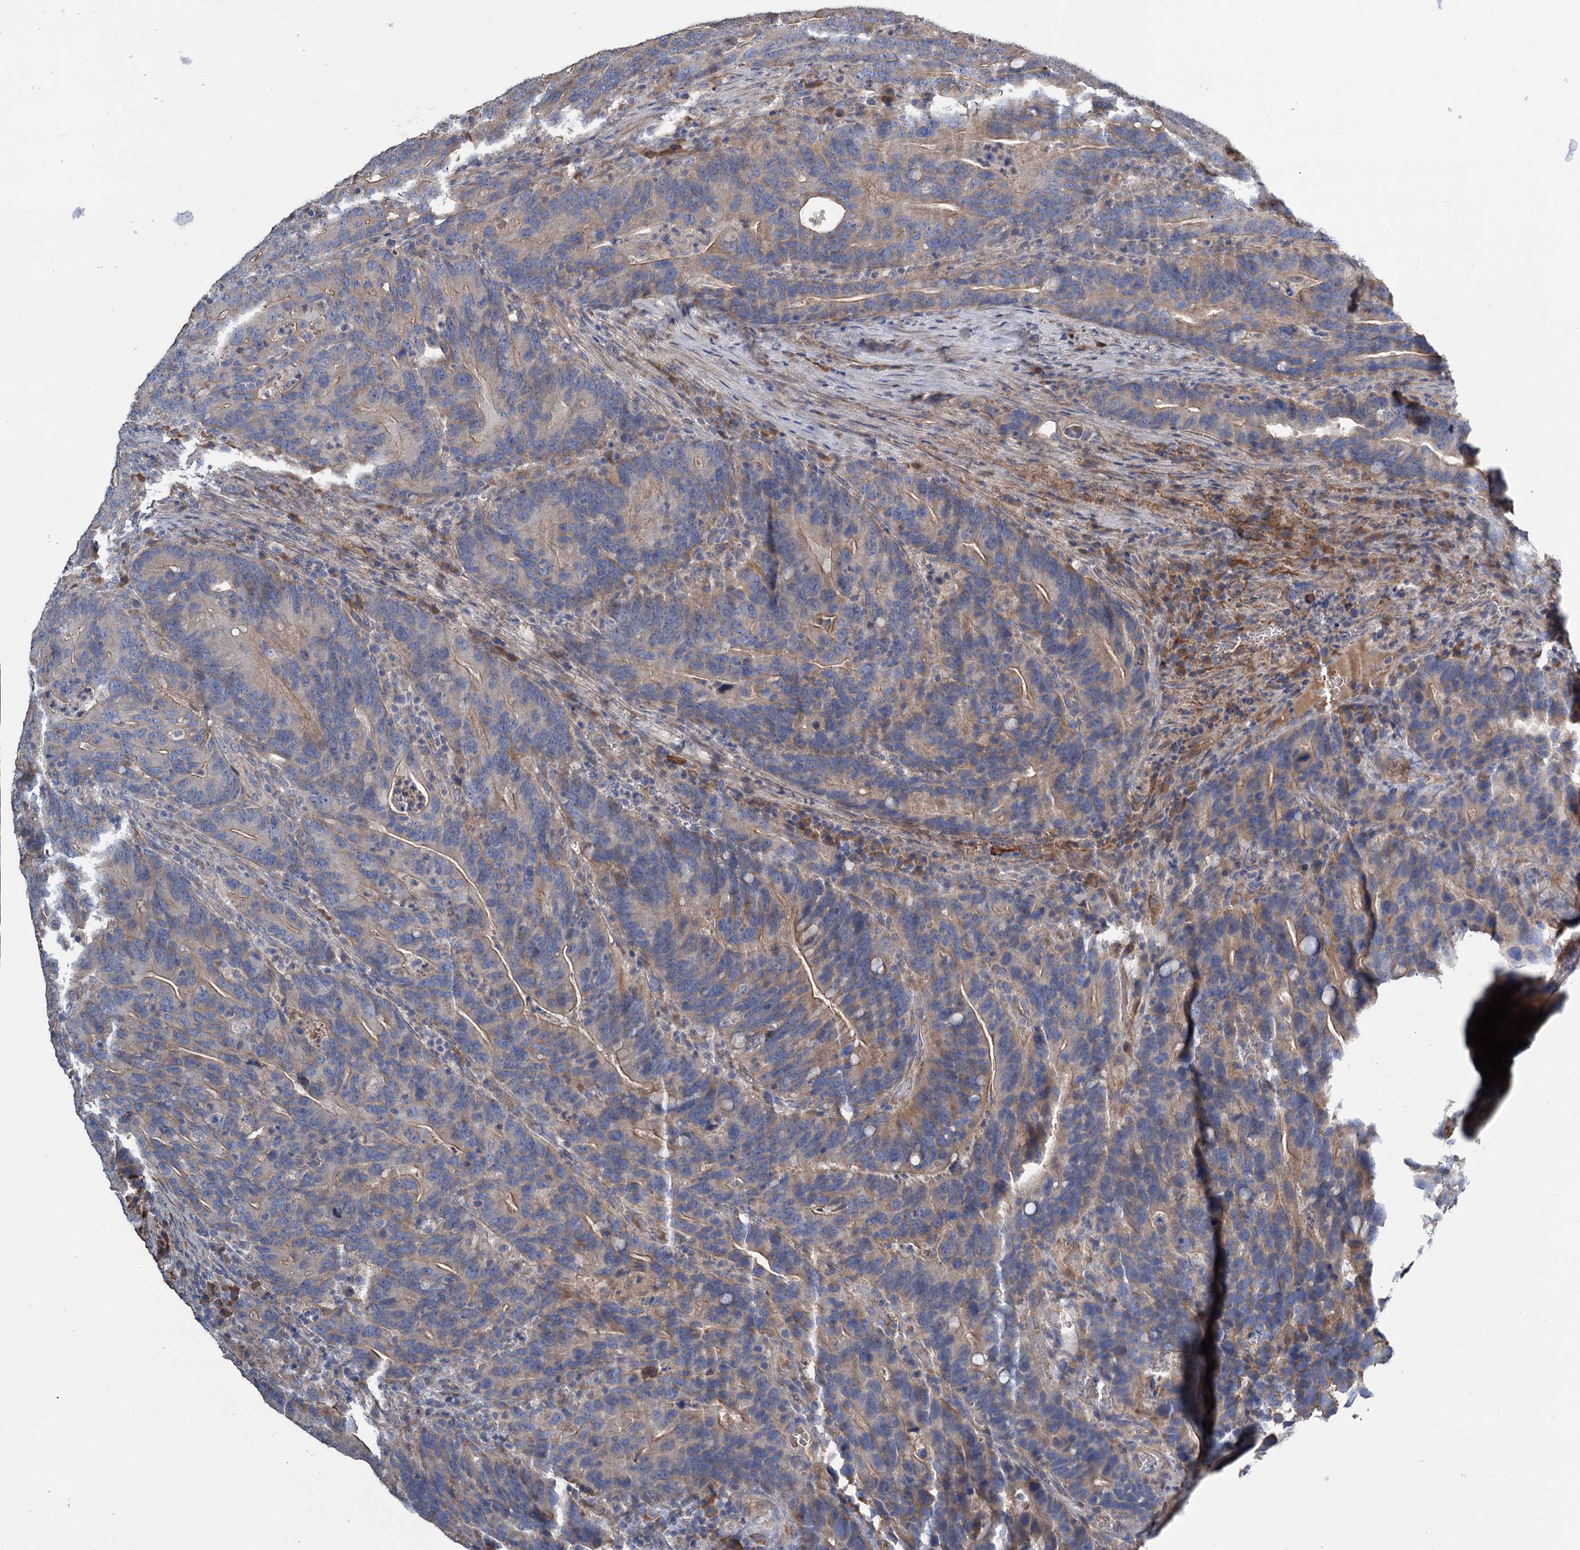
{"staining": {"intensity": "moderate", "quantity": "25%-75%", "location": "cytoplasmic/membranous"}, "tissue": "colorectal cancer", "cell_type": "Tumor cells", "image_type": "cancer", "snomed": [{"axis": "morphology", "description": "Adenocarcinoma, NOS"}, {"axis": "topography", "description": "Colon"}], "caption": "This is a photomicrograph of immunohistochemistry (IHC) staining of adenocarcinoma (colorectal), which shows moderate staining in the cytoplasmic/membranous of tumor cells.", "gene": "URAD", "patient": {"sex": "female", "age": 66}}